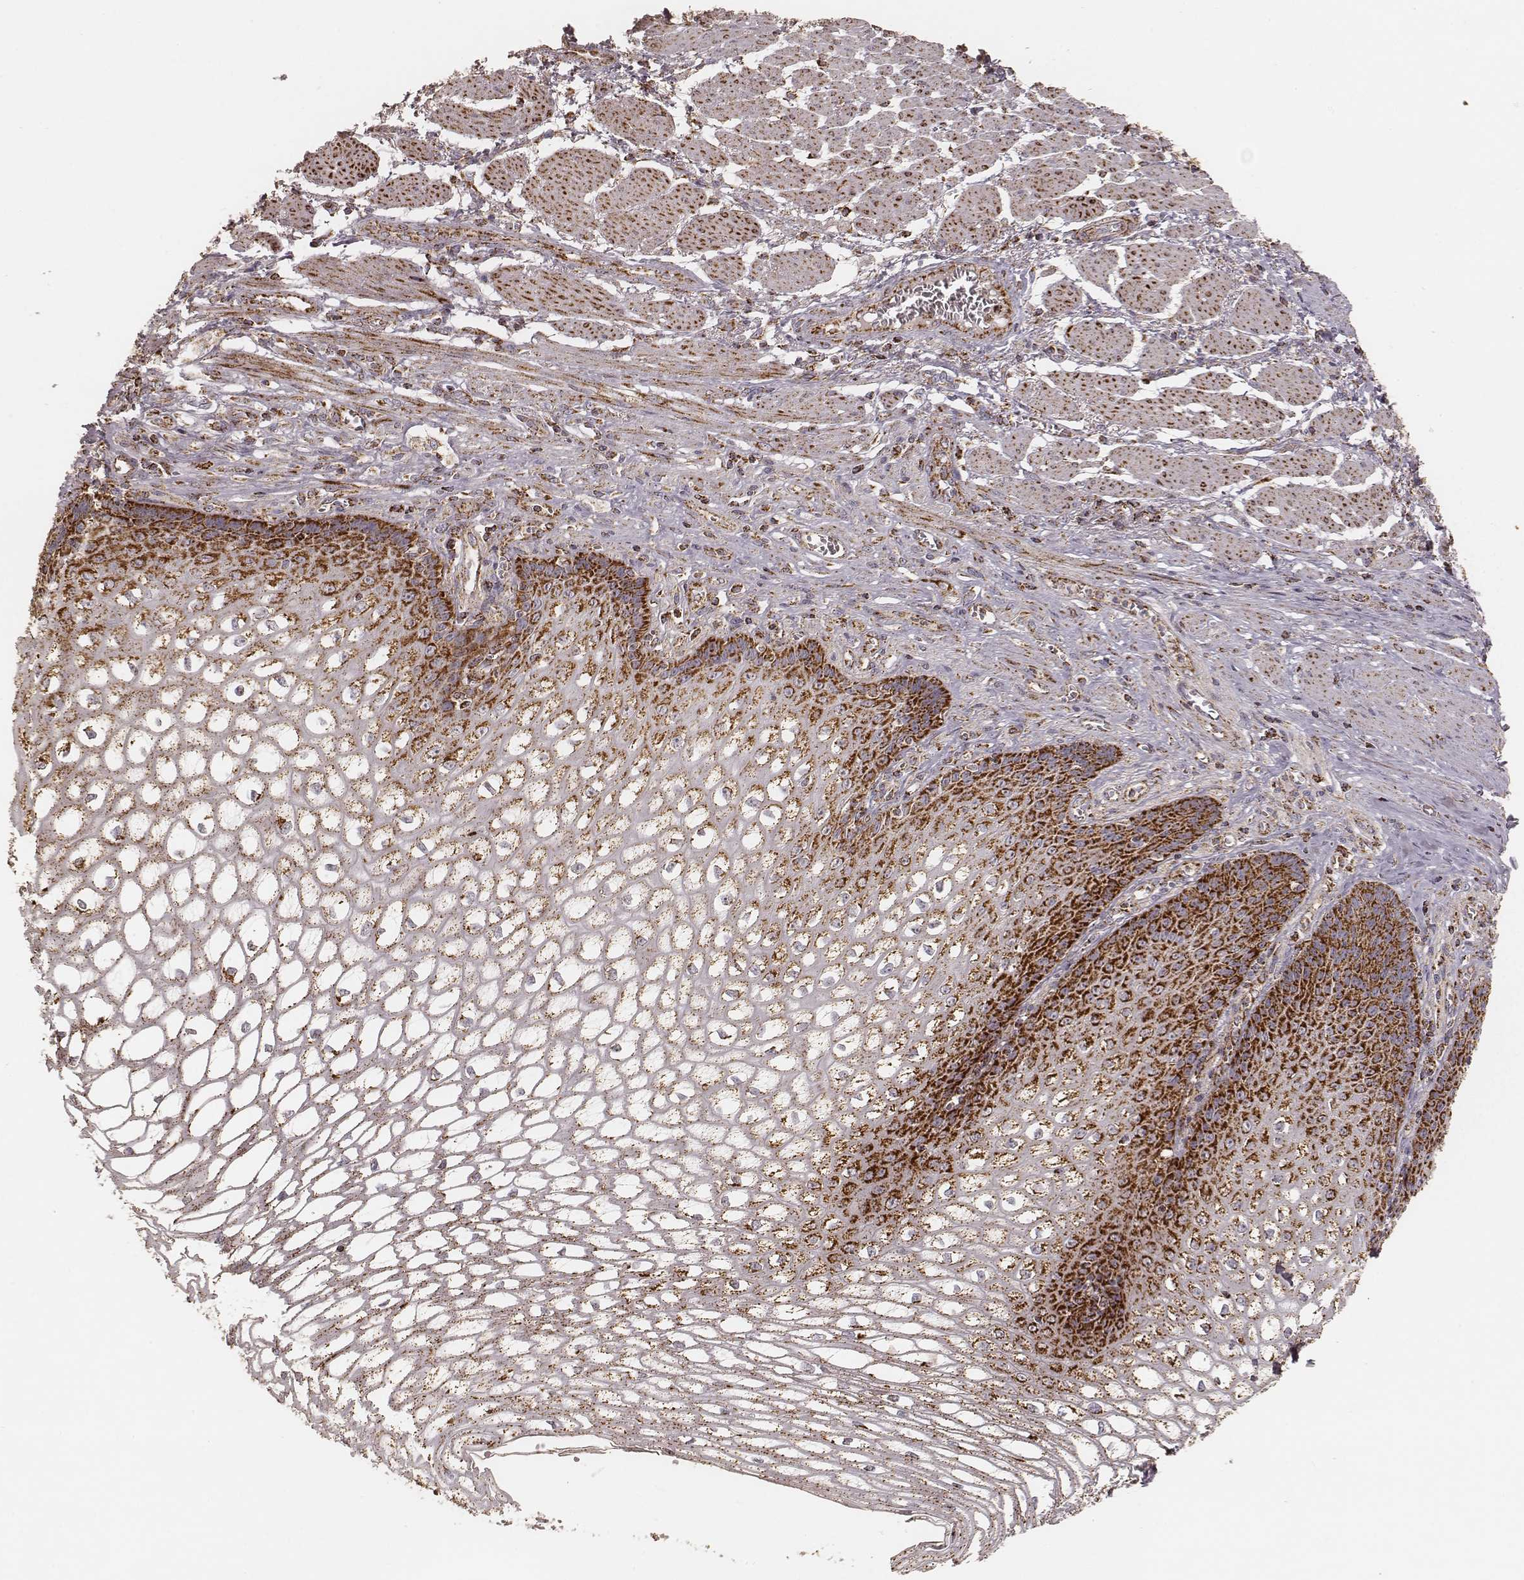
{"staining": {"intensity": "strong", "quantity": ">75%", "location": "cytoplasmic/membranous"}, "tissue": "esophagus", "cell_type": "Squamous epithelial cells", "image_type": "normal", "snomed": [{"axis": "morphology", "description": "Normal tissue, NOS"}, {"axis": "topography", "description": "Esophagus"}], "caption": "This is a photomicrograph of immunohistochemistry staining of benign esophagus, which shows strong staining in the cytoplasmic/membranous of squamous epithelial cells.", "gene": "CS", "patient": {"sex": "male", "age": 58}}